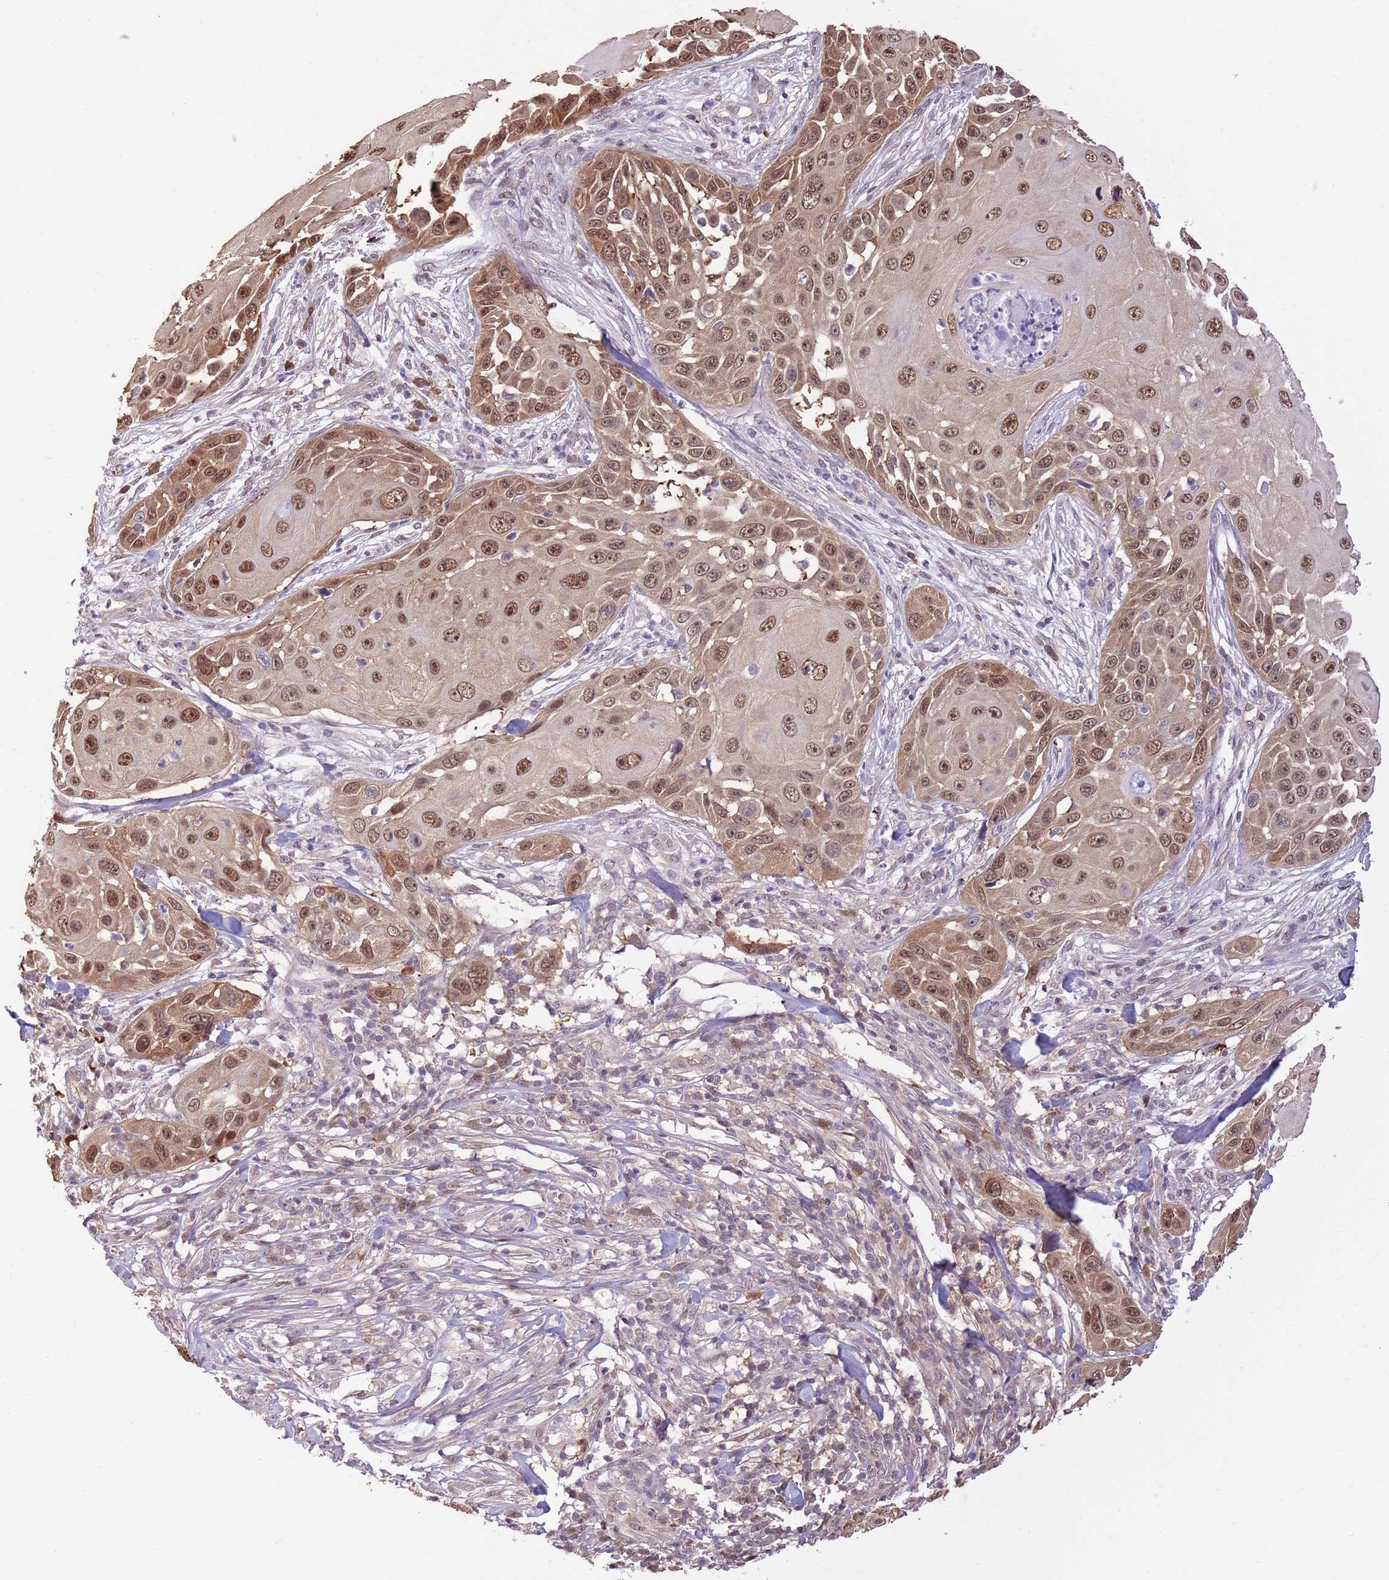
{"staining": {"intensity": "moderate", "quantity": ">75%", "location": "nuclear"}, "tissue": "skin cancer", "cell_type": "Tumor cells", "image_type": "cancer", "snomed": [{"axis": "morphology", "description": "Squamous cell carcinoma, NOS"}, {"axis": "topography", "description": "Skin"}], "caption": "Skin cancer (squamous cell carcinoma) stained with a protein marker shows moderate staining in tumor cells.", "gene": "NSFL1C", "patient": {"sex": "female", "age": 44}}